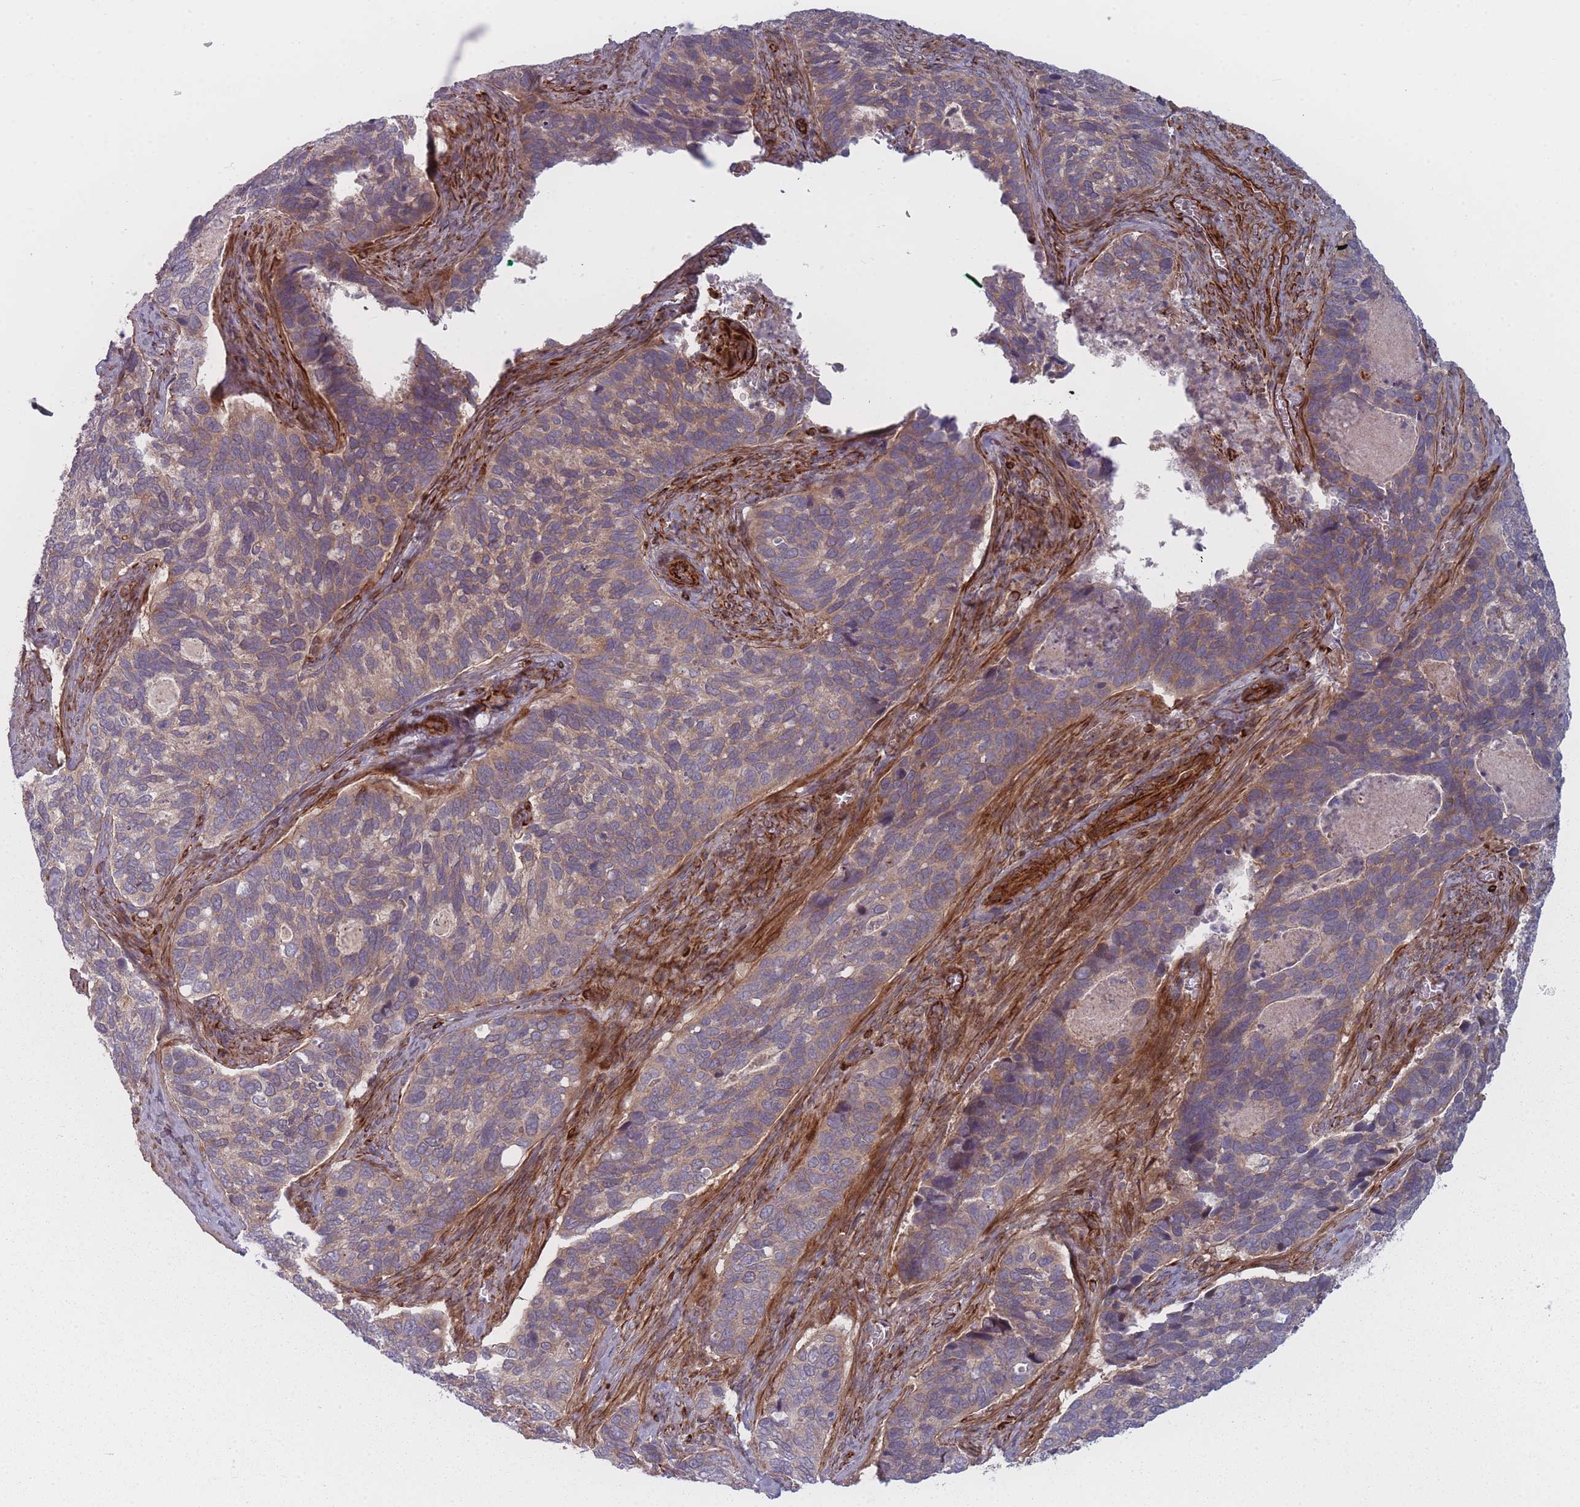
{"staining": {"intensity": "weak", "quantity": "<25%", "location": "cytoplasmic/membranous"}, "tissue": "cervical cancer", "cell_type": "Tumor cells", "image_type": "cancer", "snomed": [{"axis": "morphology", "description": "Squamous cell carcinoma, NOS"}, {"axis": "topography", "description": "Cervix"}], "caption": "This is an immunohistochemistry (IHC) micrograph of human cervical cancer. There is no positivity in tumor cells.", "gene": "EEF1AKMT2", "patient": {"sex": "female", "age": 38}}